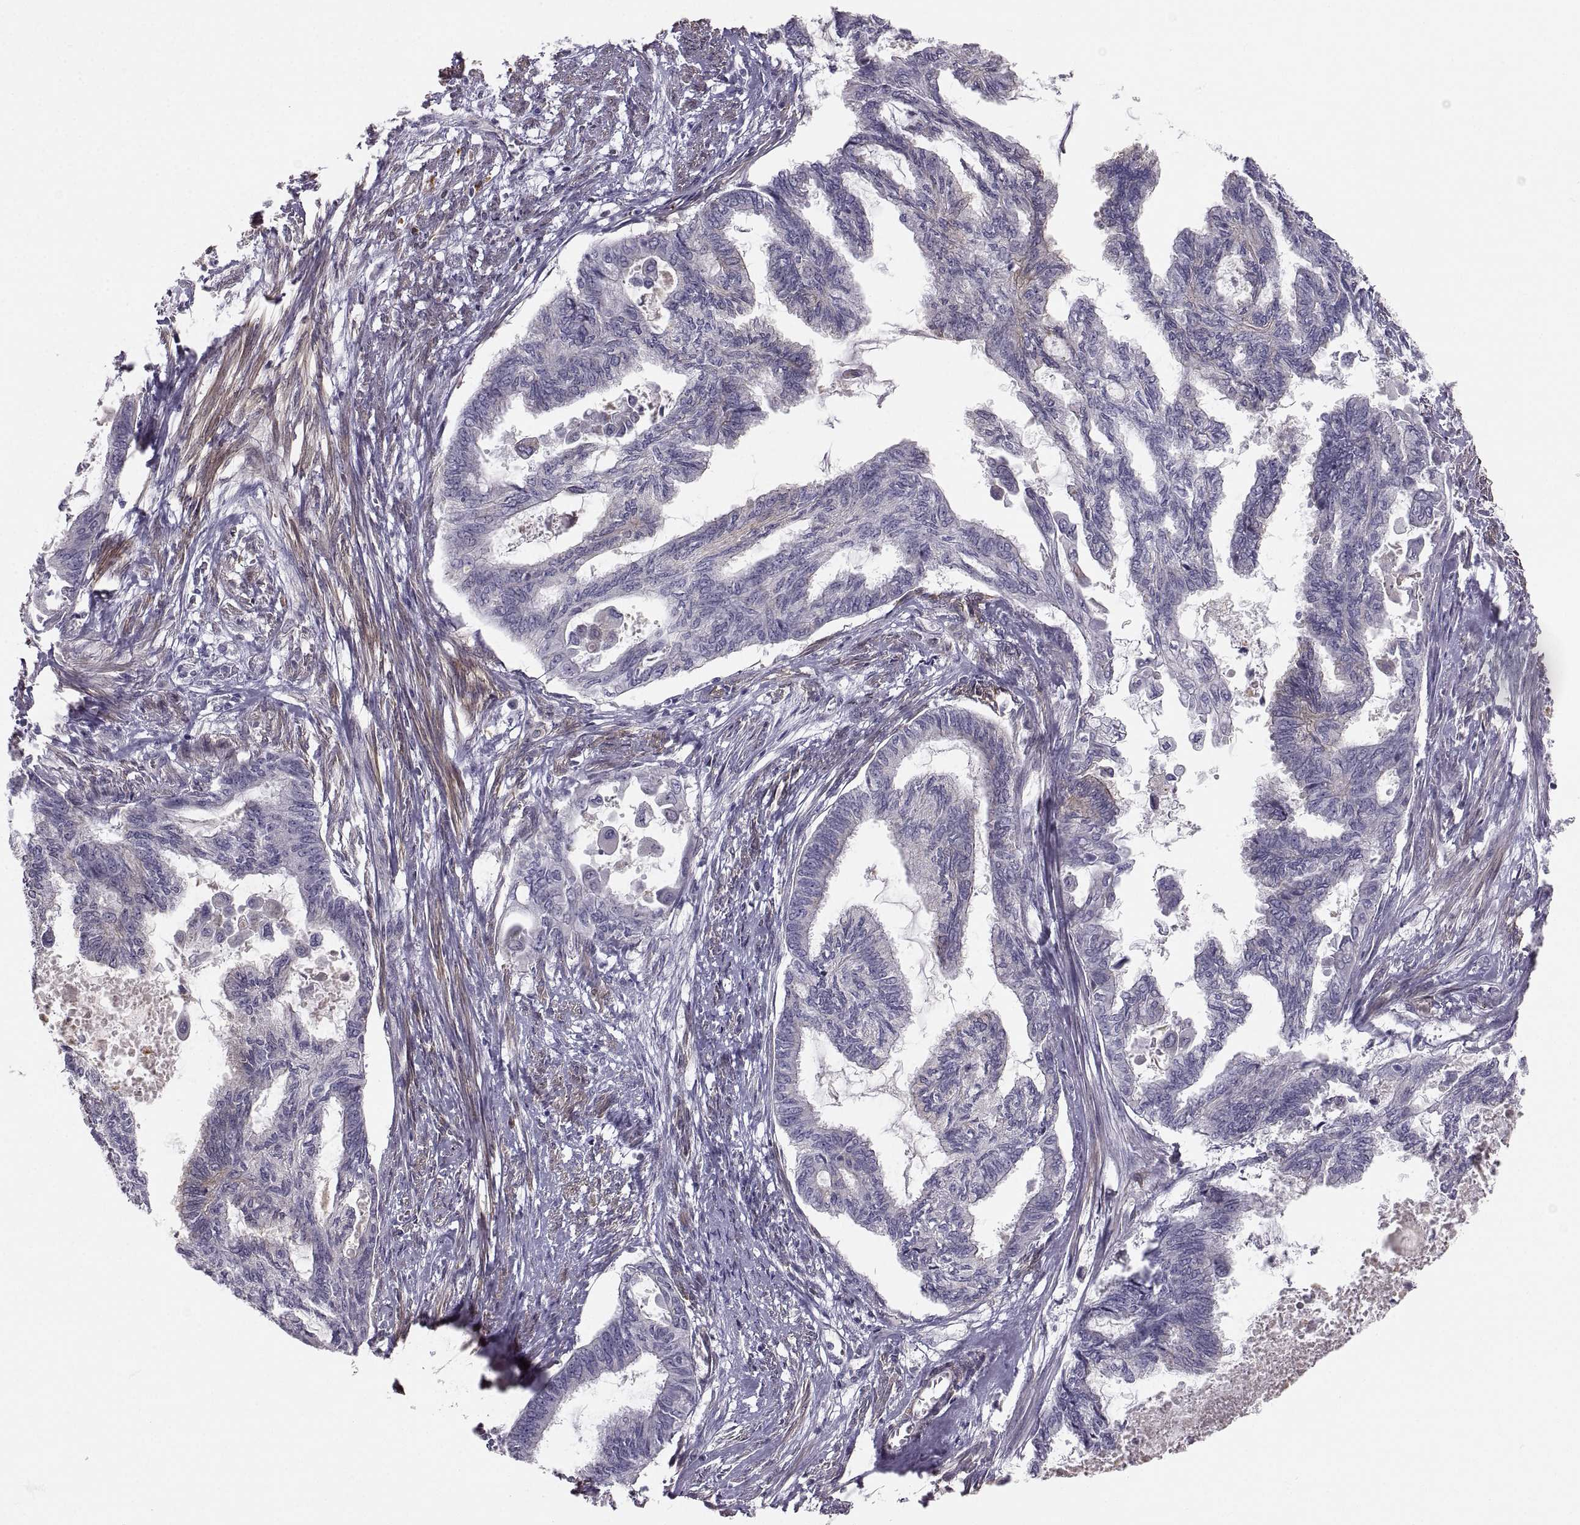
{"staining": {"intensity": "negative", "quantity": "none", "location": "none"}, "tissue": "endometrial cancer", "cell_type": "Tumor cells", "image_type": "cancer", "snomed": [{"axis": "morphology", "description": "Adenocarcinoma, NOS"}, {"axis": "topography", "description": "Endometrium"}], "caption": "An image of human adenocarcinoma (endometrial) is negative for staining in tumor cells.", "gene": "PGM5", "patient": {"sex": "female", "age": 86}}